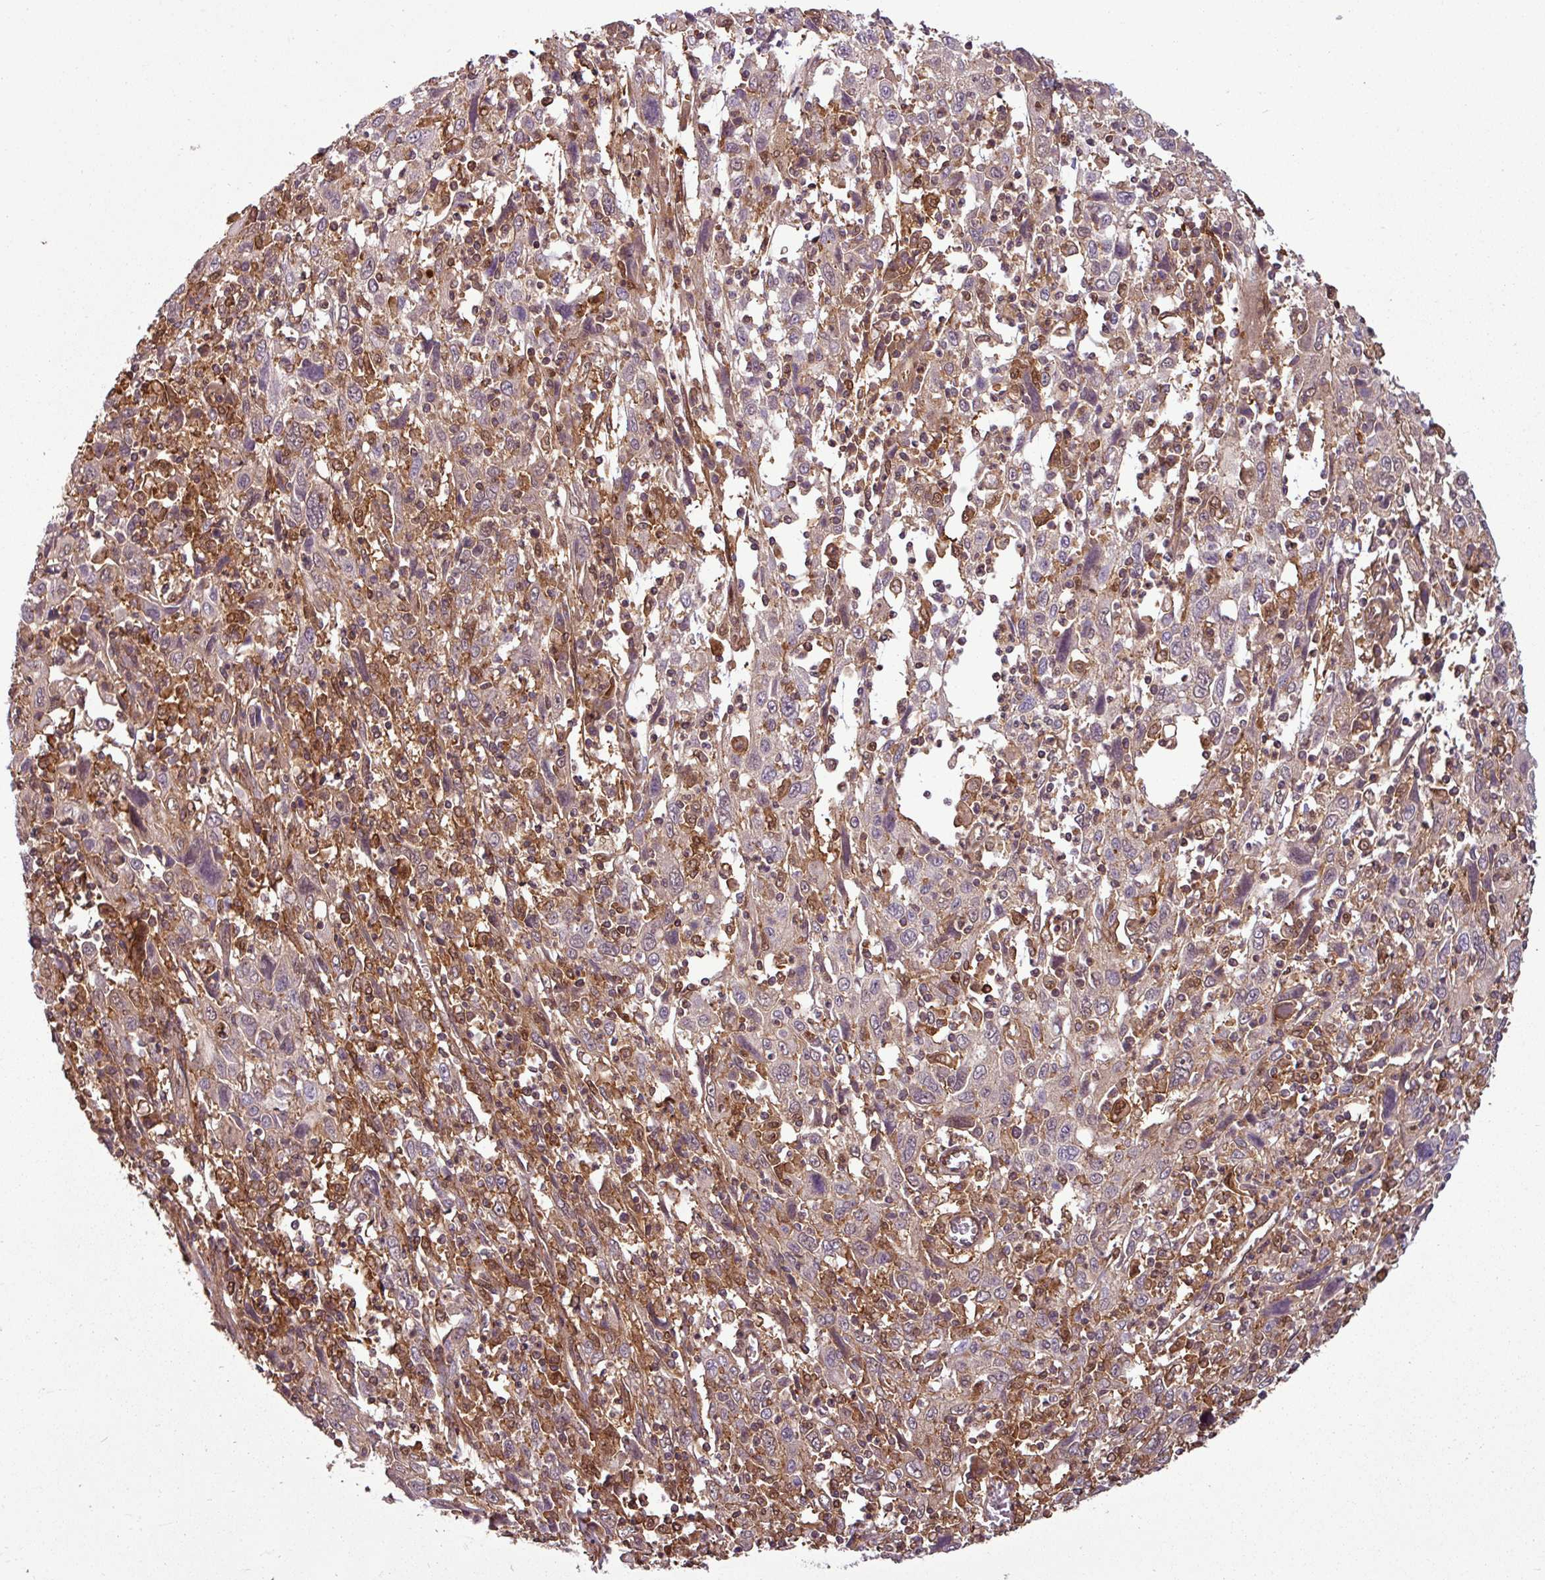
{"staining": {"intensity": "negative", "quantity": "none", "location": "none"}, "tissue": "cervical cancer", "cell_type": "Tumor cells", "image_type": "cancer", "snomed": [{"axis": "morphology", "description": "Squamous cell carcinoma, NOS"}, {"axis": "topography", "description": "Cervix"}], "caption": "An image of human cervical squamous cell carcinoma is negative for staining in tumor cells.", "gene": "SH3BGRL", "patient": {"sex": "female", "age": 46}}